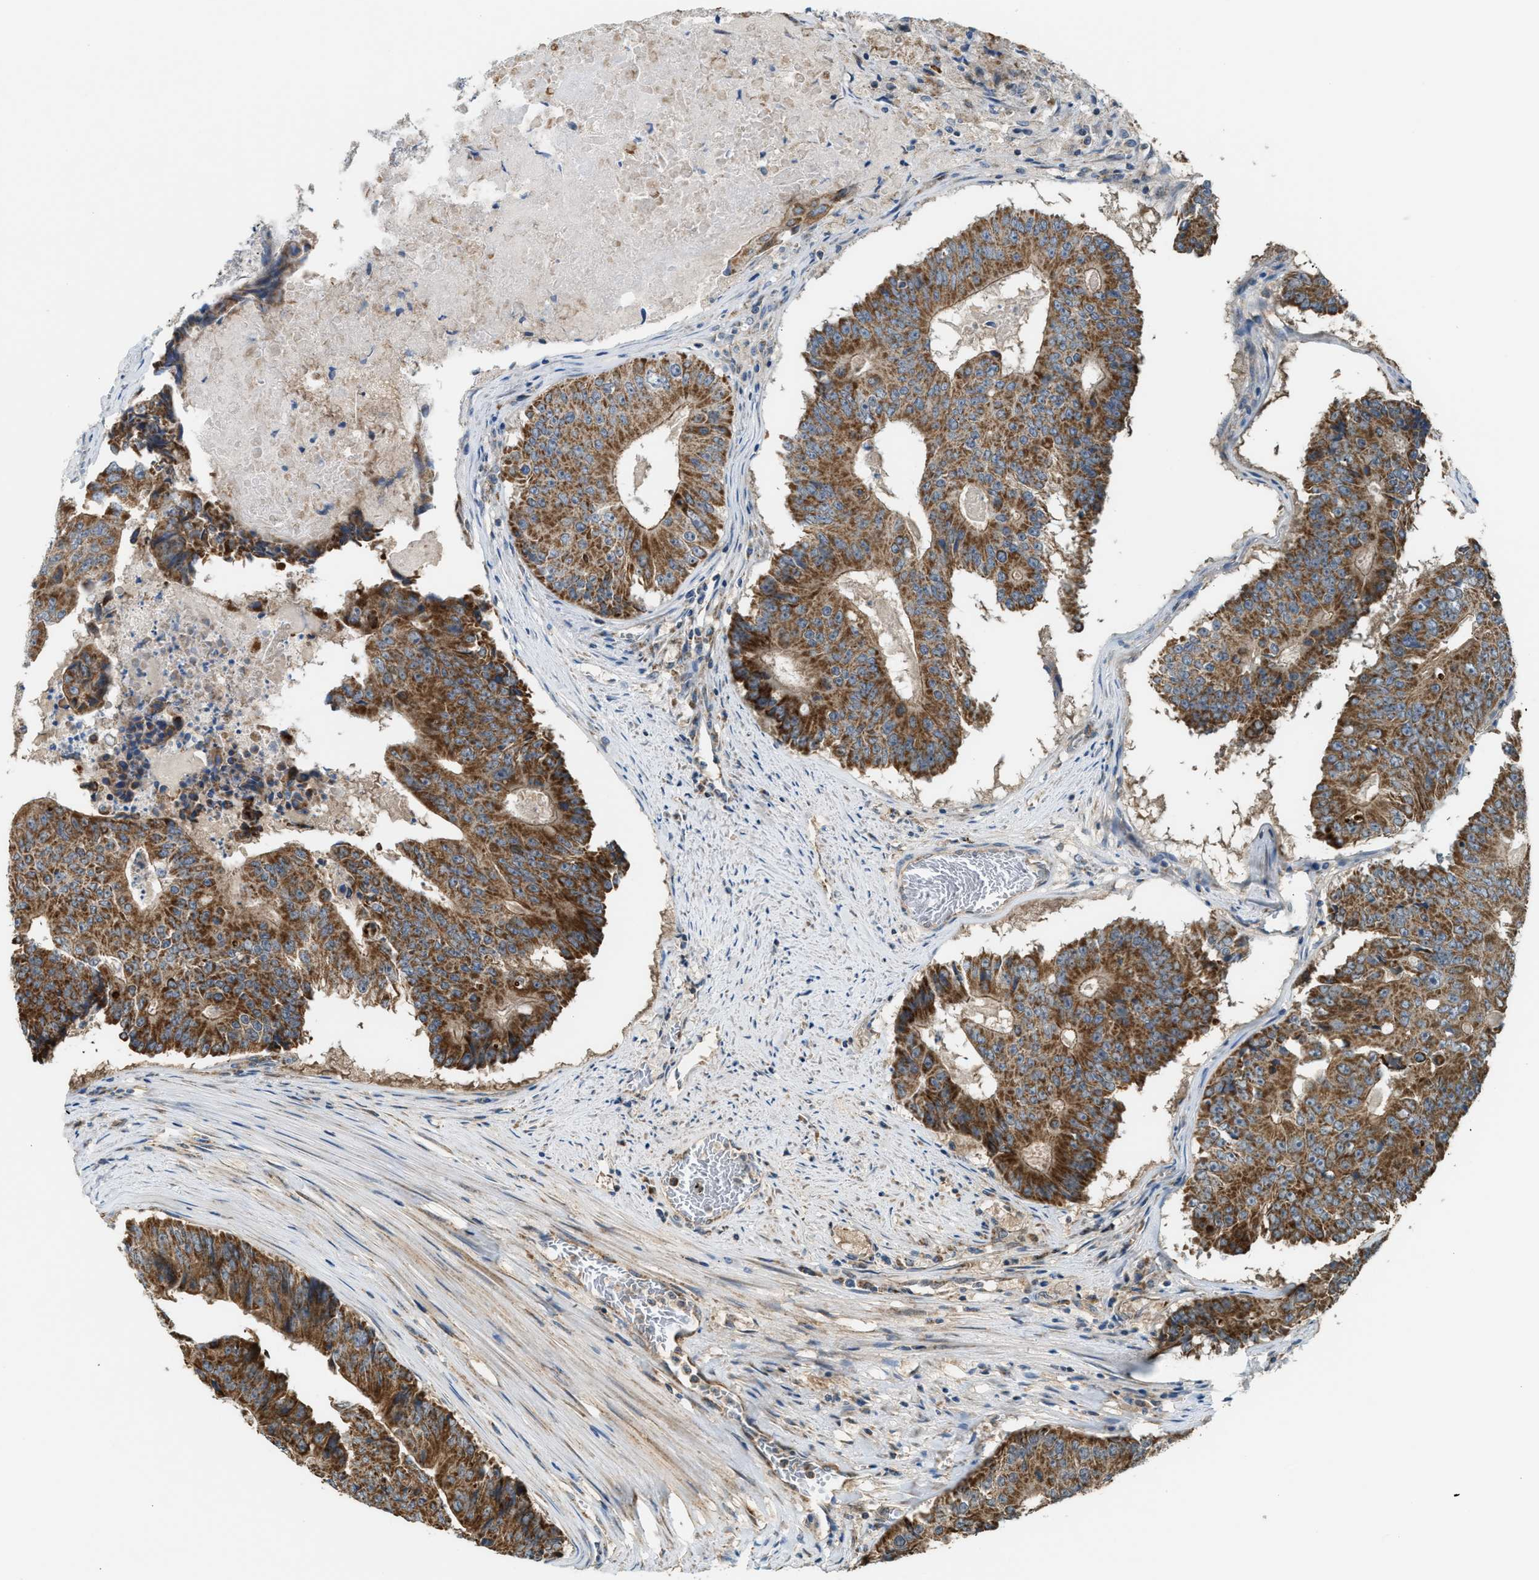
{"staining": {"intensity": "moderate", "quantity": ">75%", "location": "cytoplasmic/membranous"}, "tissue": "colorectal cancer", "cell_type": "Tumor cells", "image_type": "cancer", "snomed": [{"axis": "morphology", "description": "Adenocarcinoma, NOS"}, {"axis": "topography", "description": "Colon"}], "caption": "A high-resolution image shows IHC staining of colorectal adenocarcinoma, which displays moderate cytoplasmic/membranous positivity in about >75% of tumor cells.", "gene": "SGSM2", "patient": {"sex": "male", "age": 87}}